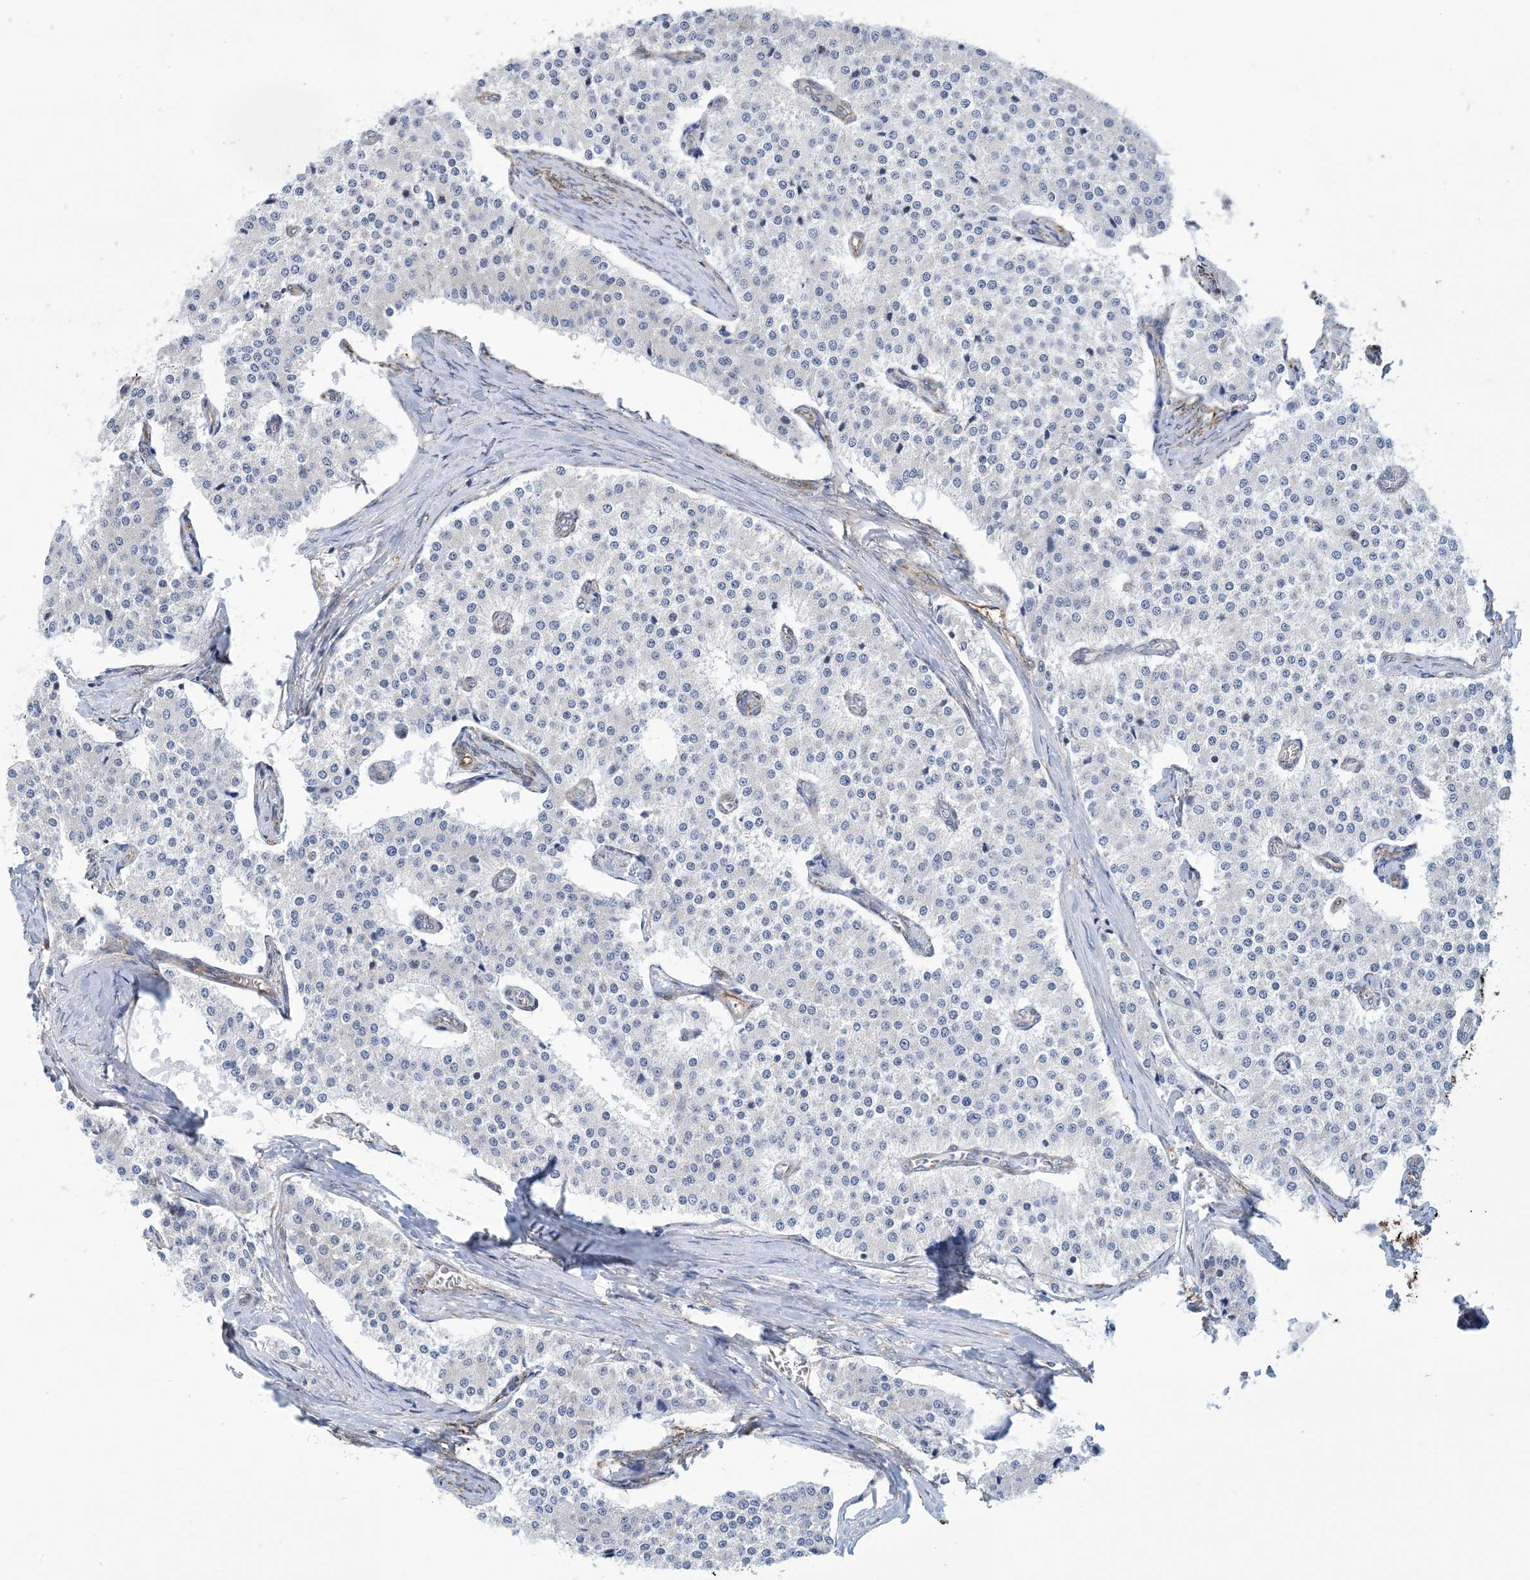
{"staining": {"intensity": "negative", "quantity": "none", "location": "none"}, "tissue": "carcinoid", "cell_type": "Tumor cells", "image_type": "cancer", "snomed": [{"axis": "morphology", "description": "Carcinoid, malignant, NOS"}, {"axis": "topography", "description": "Colon"}], "caption": "DAB (3,3'-diaminobenzidine) immunohistochemical staining of carcinoid reveals no significant positivity in tumor cells. The staining is performed using DAB brown chromogen with nuclei counter-stained in using hematoxylin.", "gene": "CCDC14", "patient": {"sex": "female", "age": 52}}